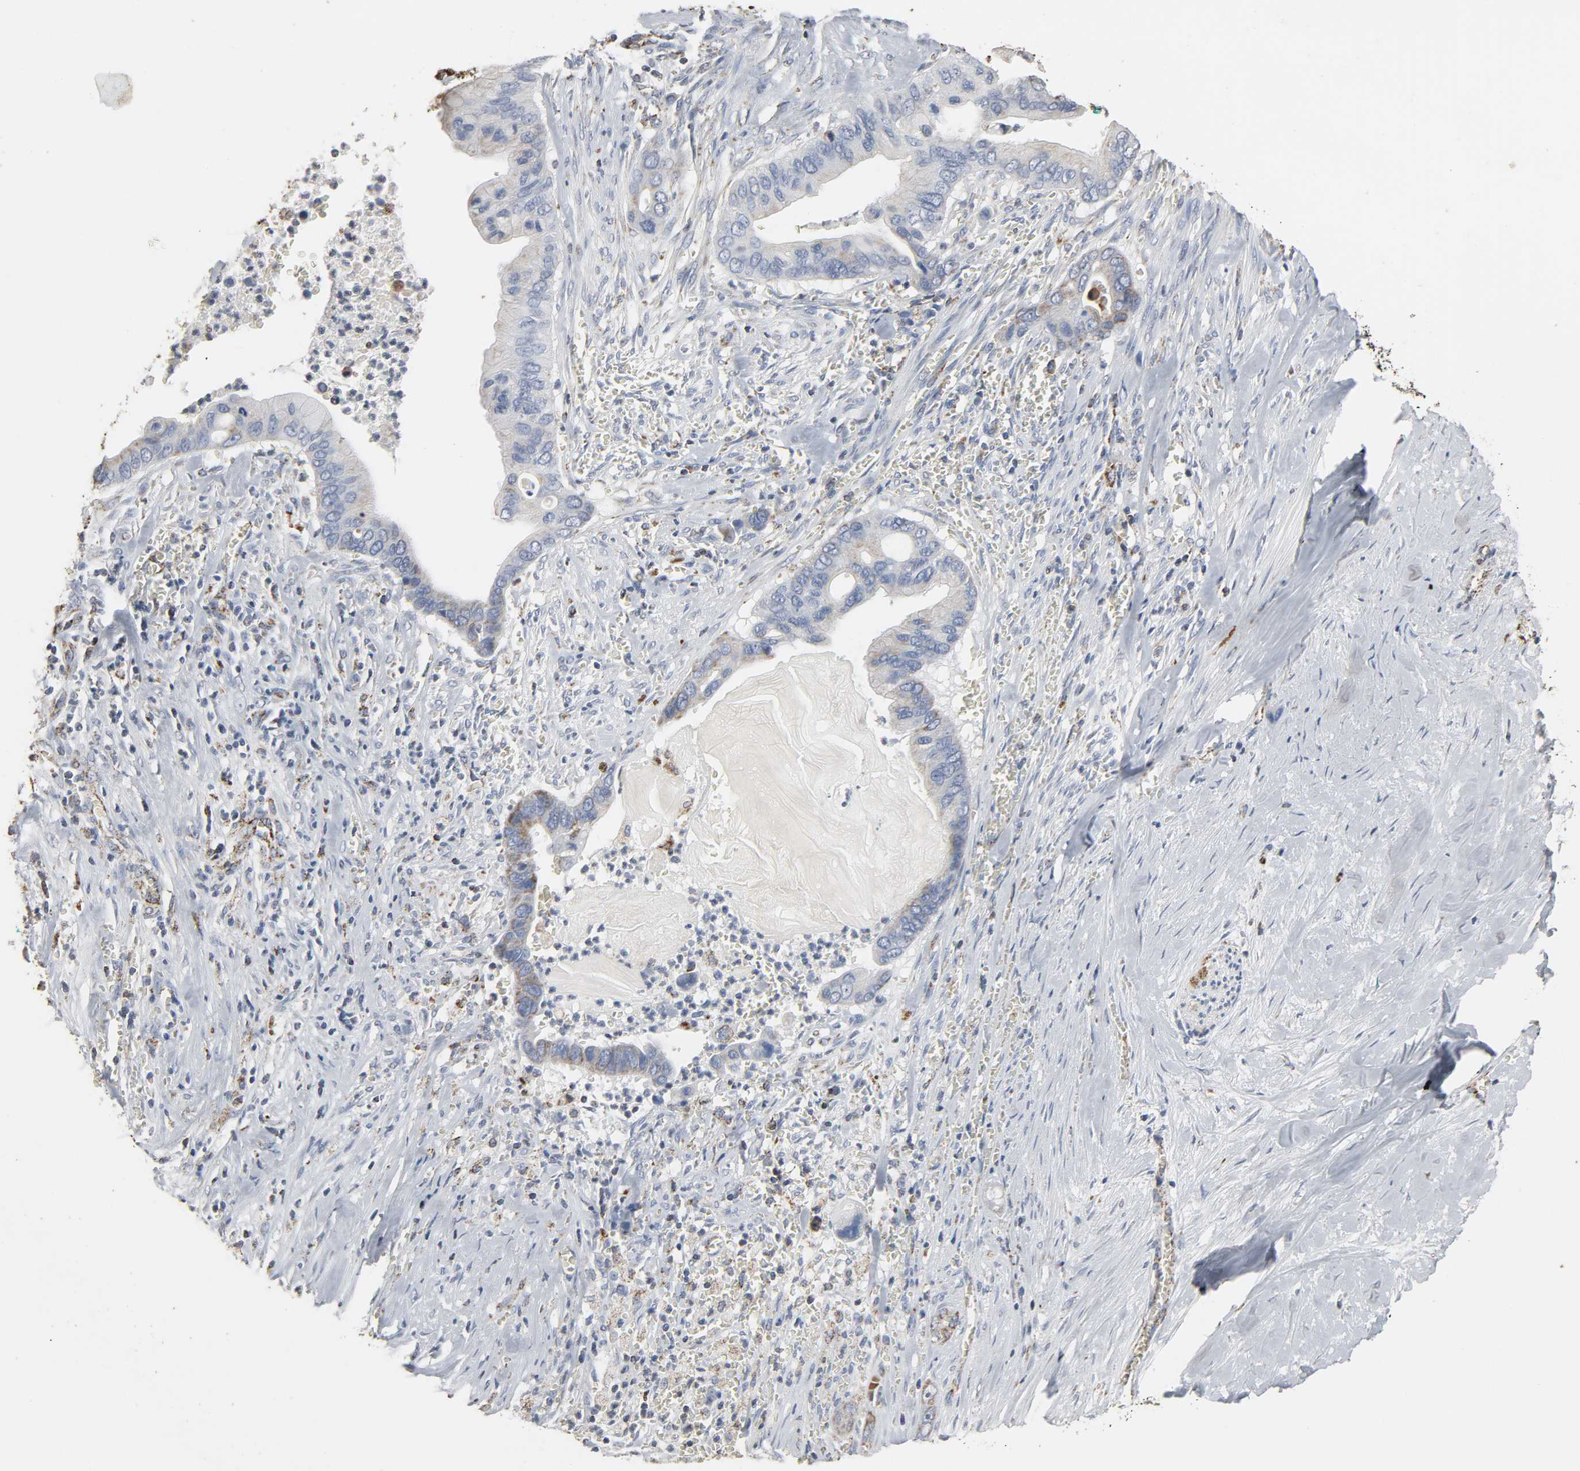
{"staining": {"intensity": "moderate", "quantity": "<25%", "location": "cytoplasmic/membranous"}, "tissue": "pancreatic cancer", "cell_type": "Tumor cells", "image_type": "cancer", "snomed": [{"axis": "morphology", "description": "Adenocarcinoma, NOS"}, {"axis": "topography", "description": "Pancreas"}], "caption": "Human pancreatic cancer stained with a protein marker demonstrates moderate staining in tumor cells.", "gene": "ACAT1", "patient": {"sex": "male", "age": 59}}